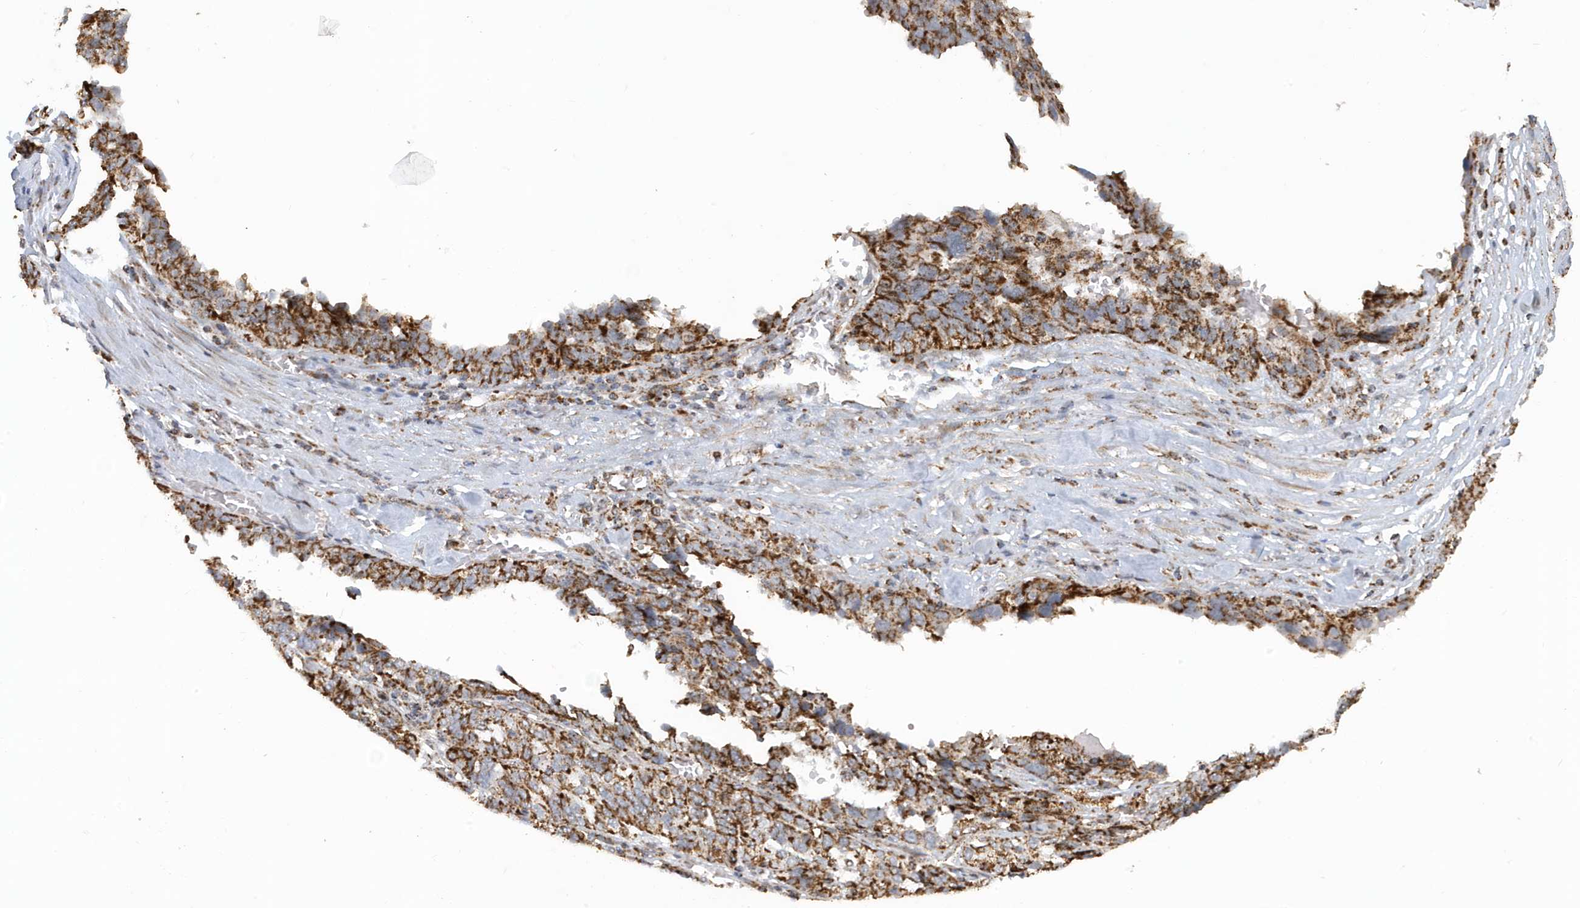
{"staining": {"intensity": "strong", "quantity": ">75%", "location": "cytoplasmic/membranous"}, "tissue": "ovarian cancer", "cell_type": "Tumor cells", "image_type": "cancer", "snomed": [{"axis": "morphology", "description": "Cystadenocarcinoma, serous, NOS"}, {"axis": "topography", "description": "Ovary"}], "caption": "A photomicrograph of ovarian cancer (serous cystadenocarcinoma) stained for a protein shows strong cytoplasmic/membranous brown staining in tumor cells.", "gene": "MAN1A1", "patient": {"sex": "female", "age": 59}}